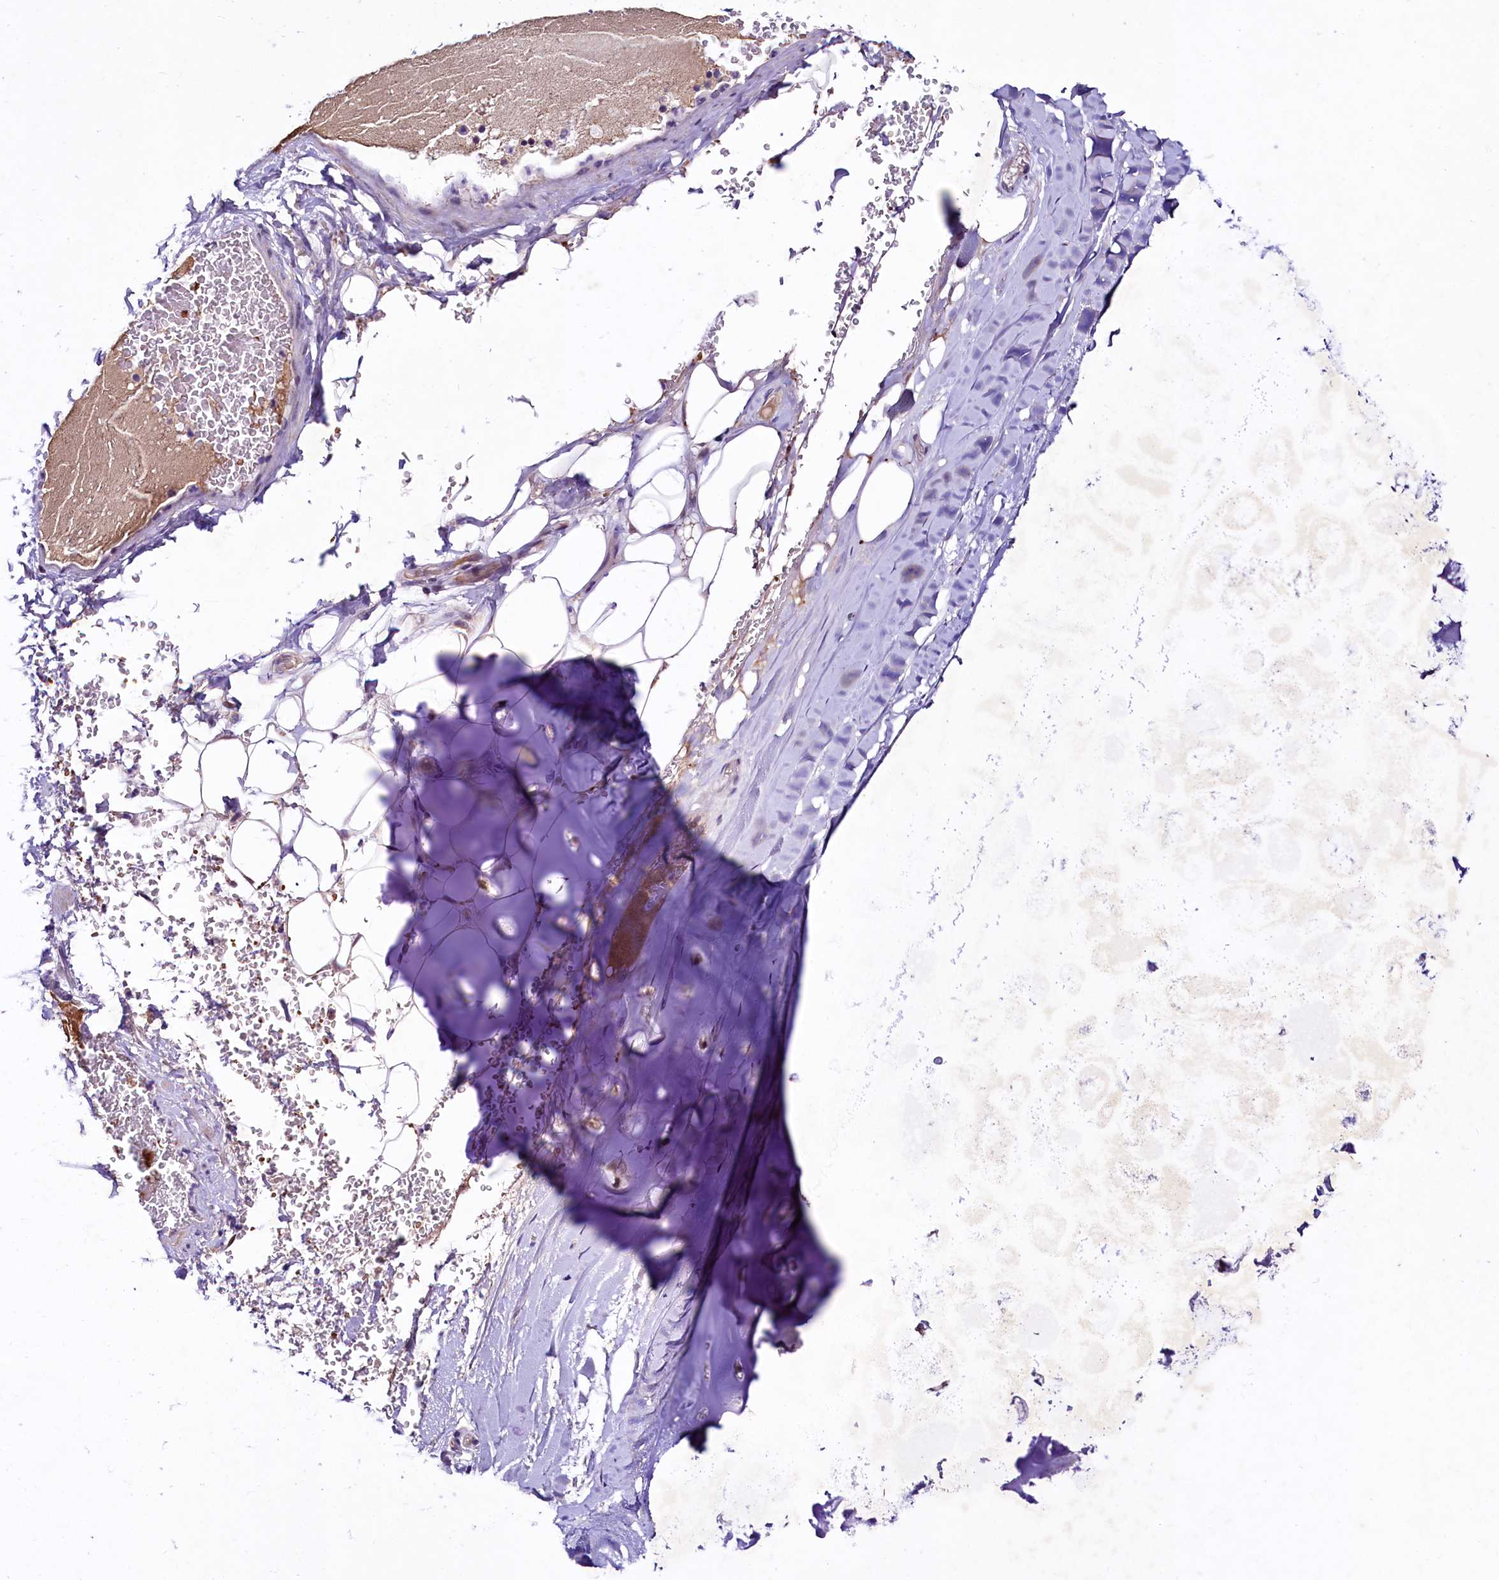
{"staining": {"intensity": "negative", "quantity": "none", "location": "none"}, "tissue": "adipose tissue", "cell_type": "Adipocytes", "image_type": "normal", "snomed": [{"axis": "morphology", "description": "Normal tissue, NOS"}, {"axis": "topography", "description": "Bronchus"}], "caption": "Human adipose tissue stained for a protein using immunohistochemistry shows no positivity in adipocytes.", "gene": "LEUTX", "patient": {"sex": "male", "age": 66}}